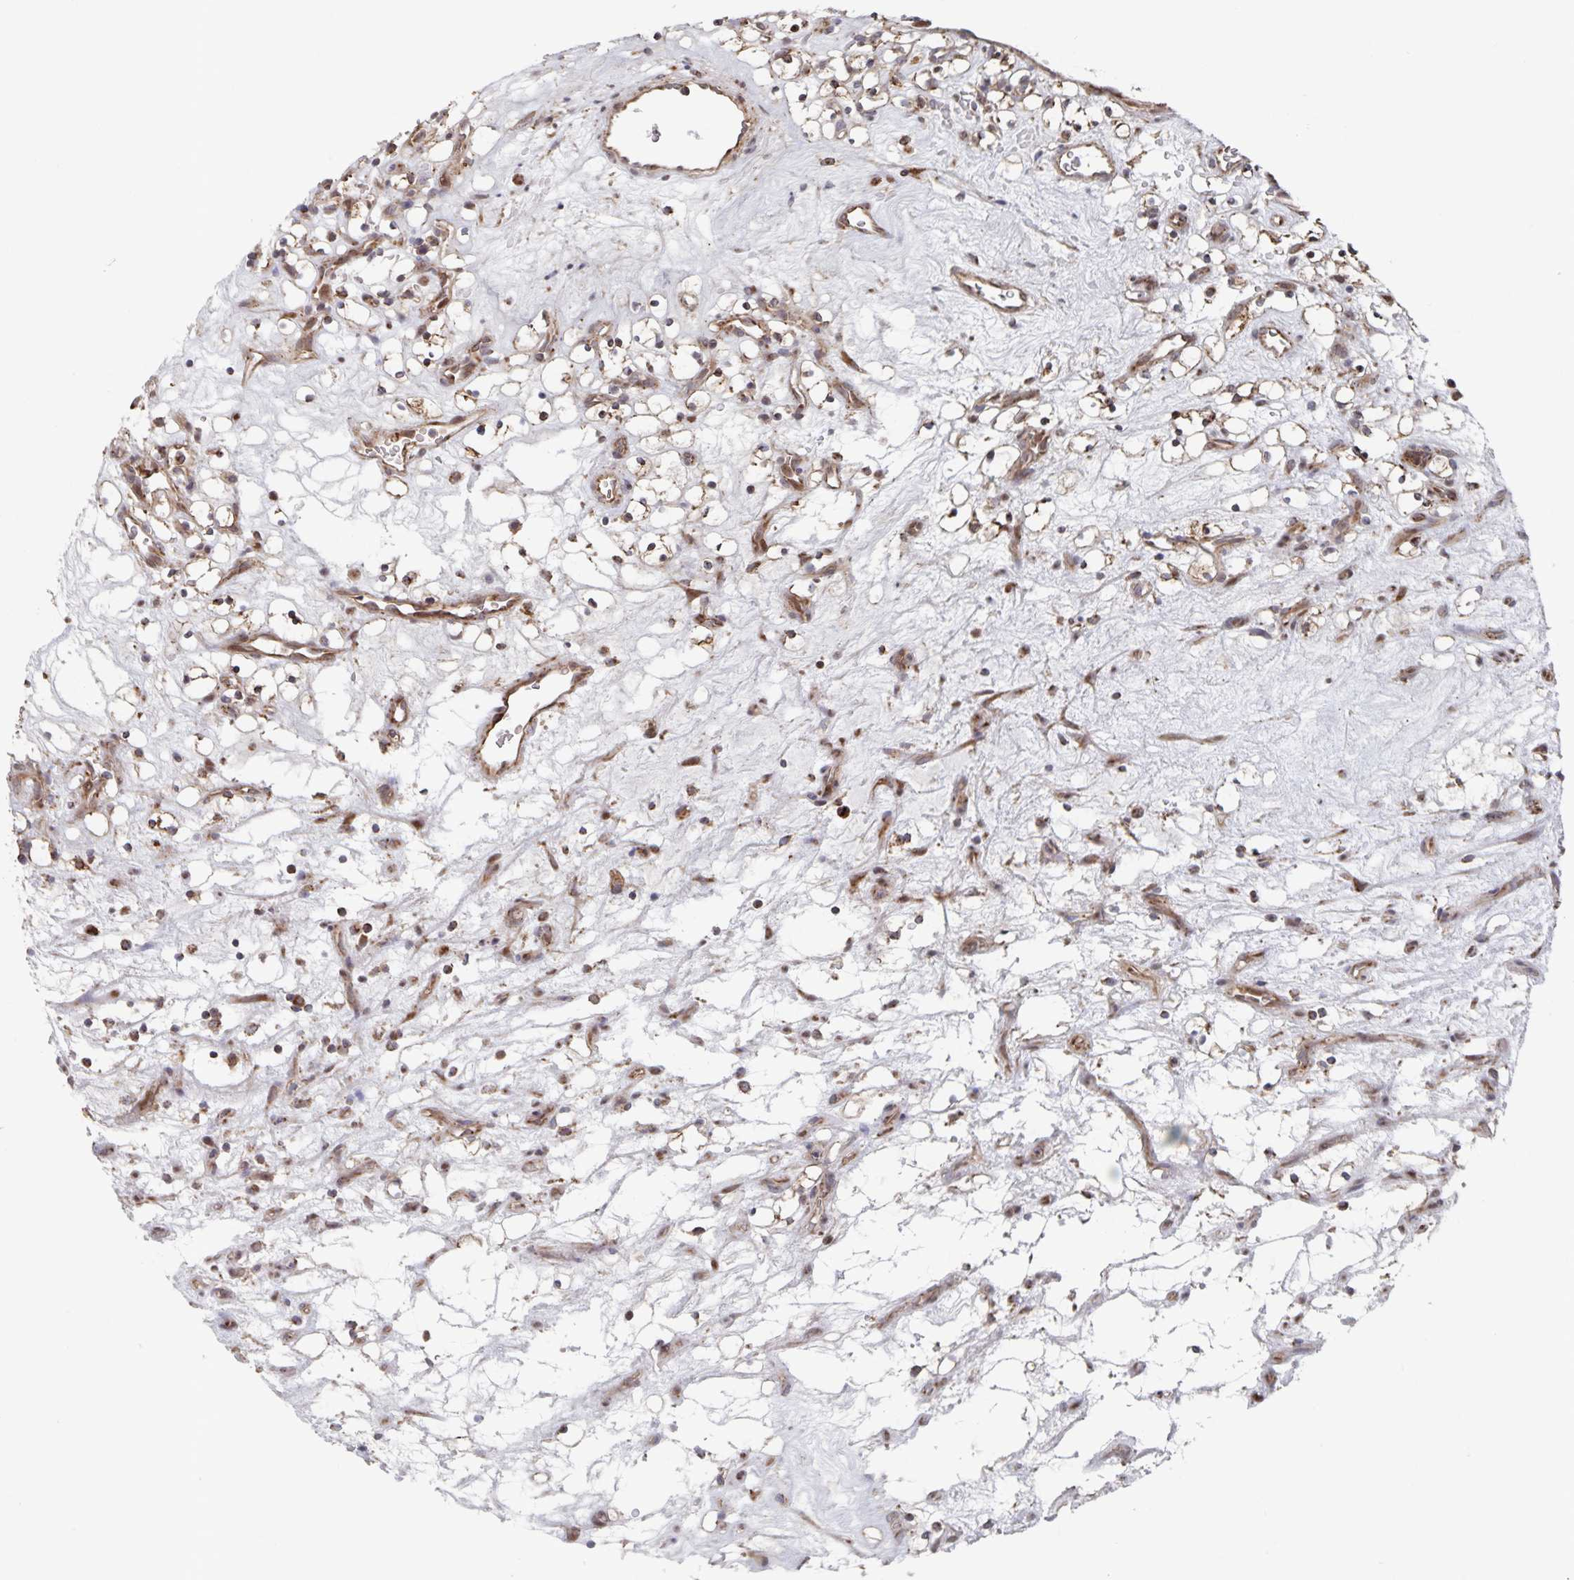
{"staining": {"intensity": "negative", "quantity": "none", "location": "none"}, "tissue": "renal cancer", "cell_type": "Tumor cells", "image_type": "cancer", "snomed": [{"axis": "morphology", "description": "Adenocarcinoma, NOS"}, {"axis": "topography", "description": "Kidney"}], "caption": "This image is of adenocarcinoma (renal) stained with immunohistochemistry to label a protein in brown with the nuclei are counter-stained blue. There is no staining in tumor cells.", "gene": "ACACA", "patient": {"sex": "female", "age": 69}}